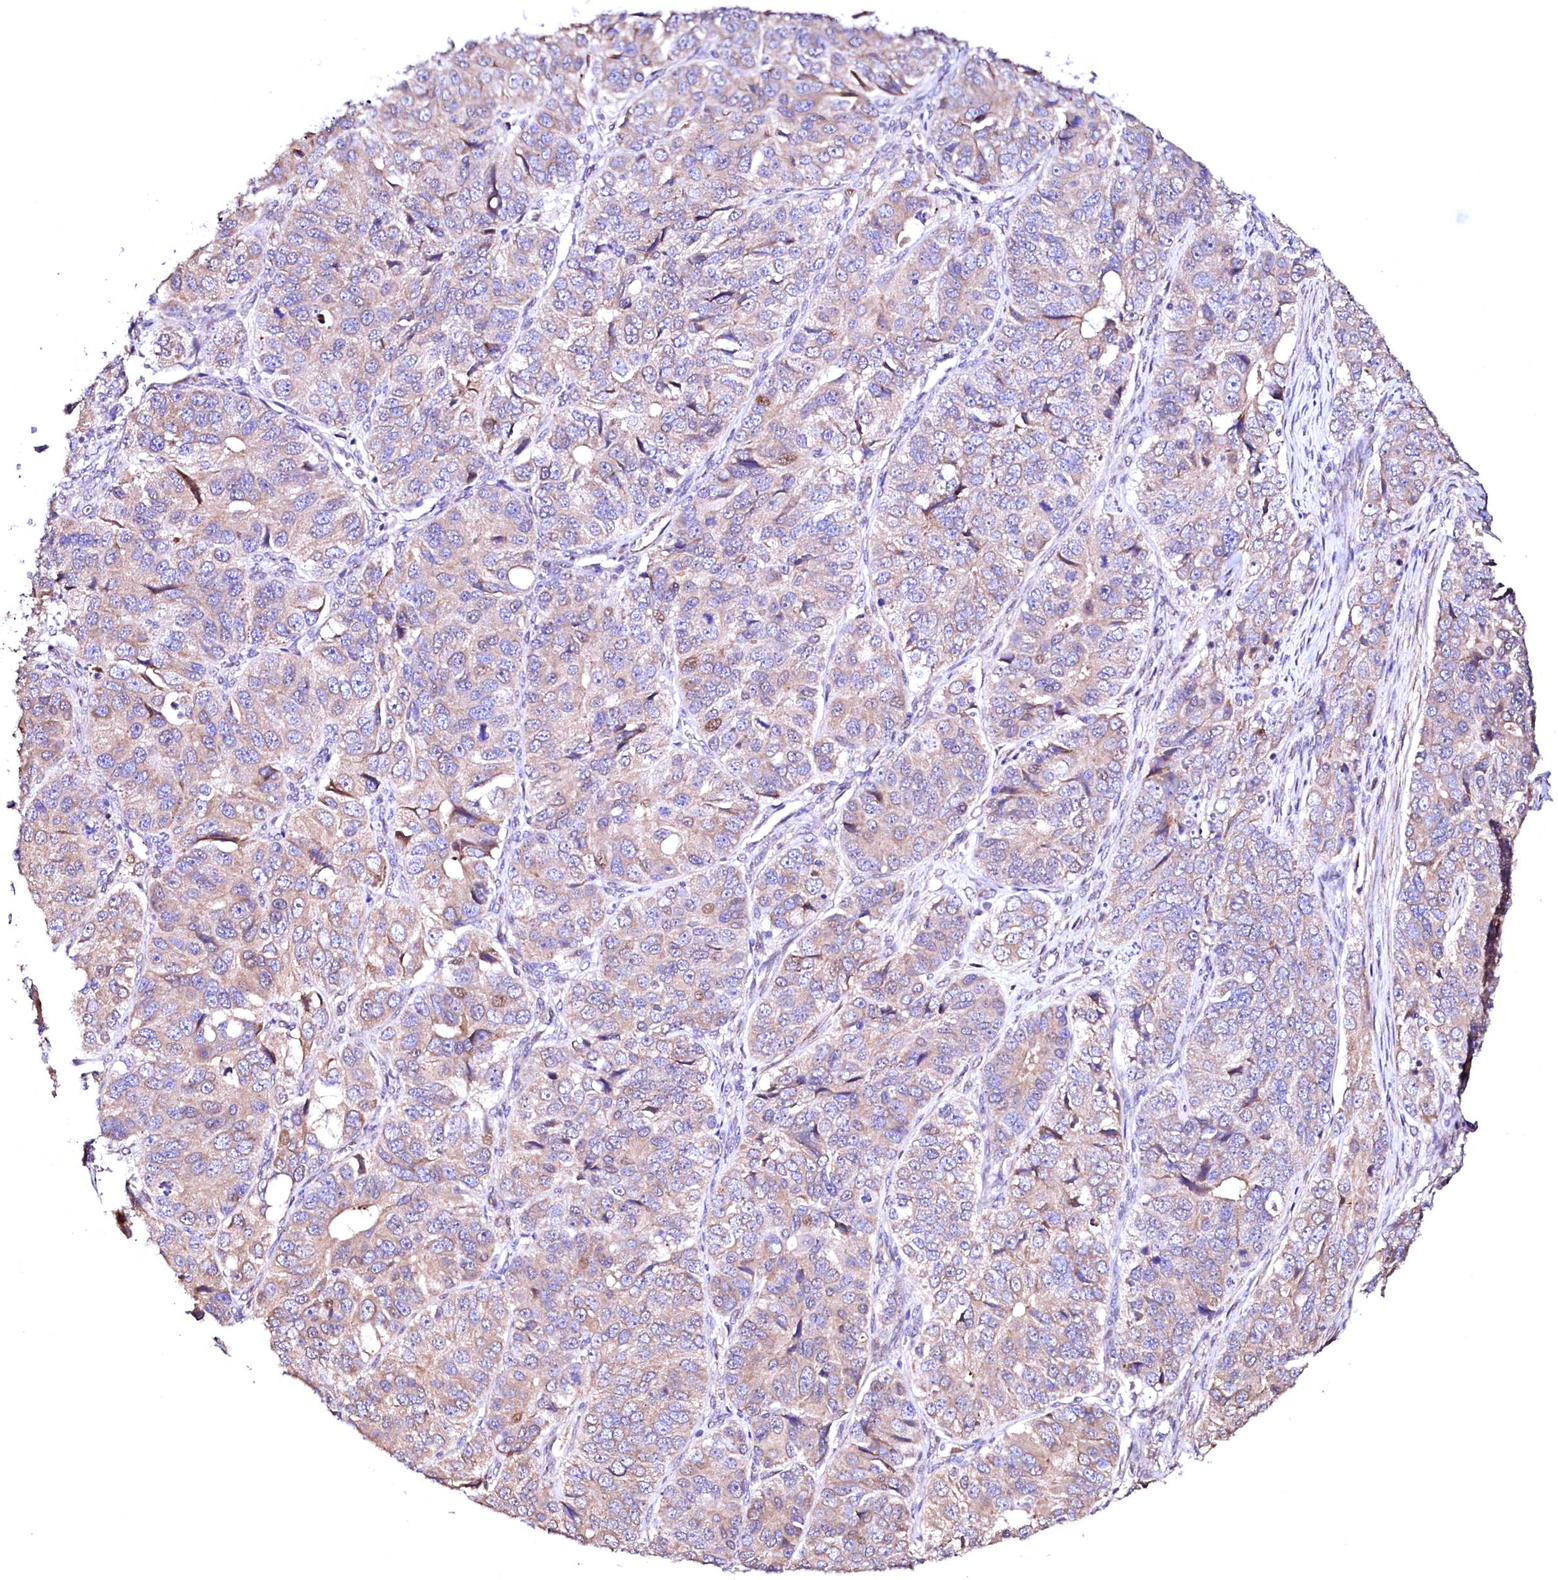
{"staining": {"intensity": "weak", "quantity": ">75%", "location": "cytoplasmic/membranous"}, "tissue": "ovarian cancer", "cell_type": "Tumor cells", "image_type": "cancer", "snomed": [{"axis": "morphology", "description": "Carcinoma, endometroid"}, {"axis": "topography", "description": "Ovary"}], "caption": "An immunohistochemistry micrograph of tumor tissue is shown. Protein staining in brown labels weak cytoplasmic/membranous positivity in ovarian cancer (endometroid carcinoma) within tumor cells.", "gene": "GPR176", "patient": {"sex": "female", "age": 51}}